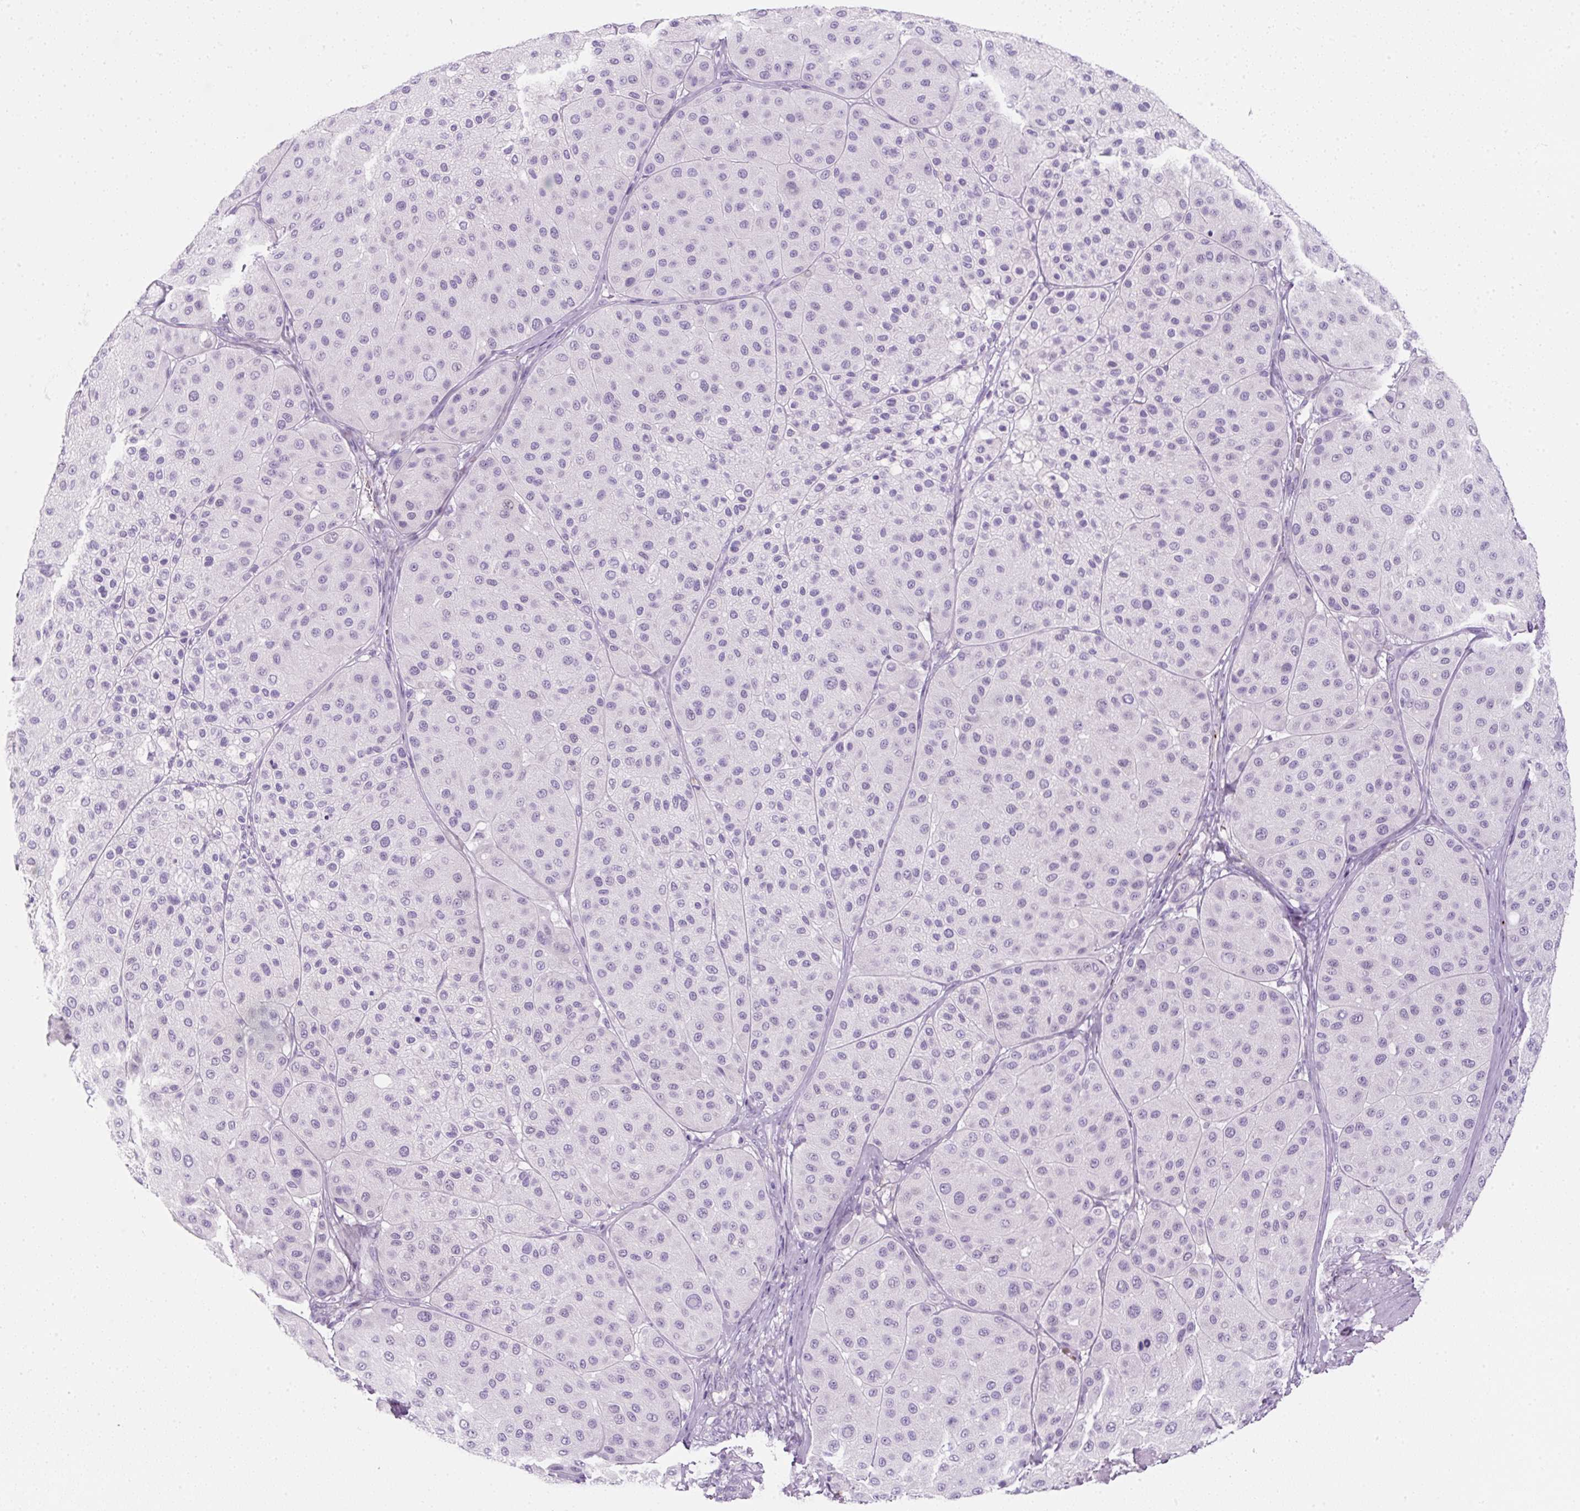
{"staining": {"intensity": "negative", "quantity": "none", "location": "none"}, "tissue": "melanoma", "cell_type": "Tumor cells", "image_type": "cancer", "snomed": [{"axis": "morphology", "description": "Malignant melanoma, Metastatic site"}, {"axis": "topography", "description": "Smooth muscle"}], "caption": "A high-resolution image shows immunohistochemistry staining of melanoma, which shows no significant expression in tumor cells. (Brightfield microscopy of DAB (3,3'-diaminobenzidine) IHC at high magnification).", "gene": "PF4V1", "patient": {"sex": "male", "age": 41}}